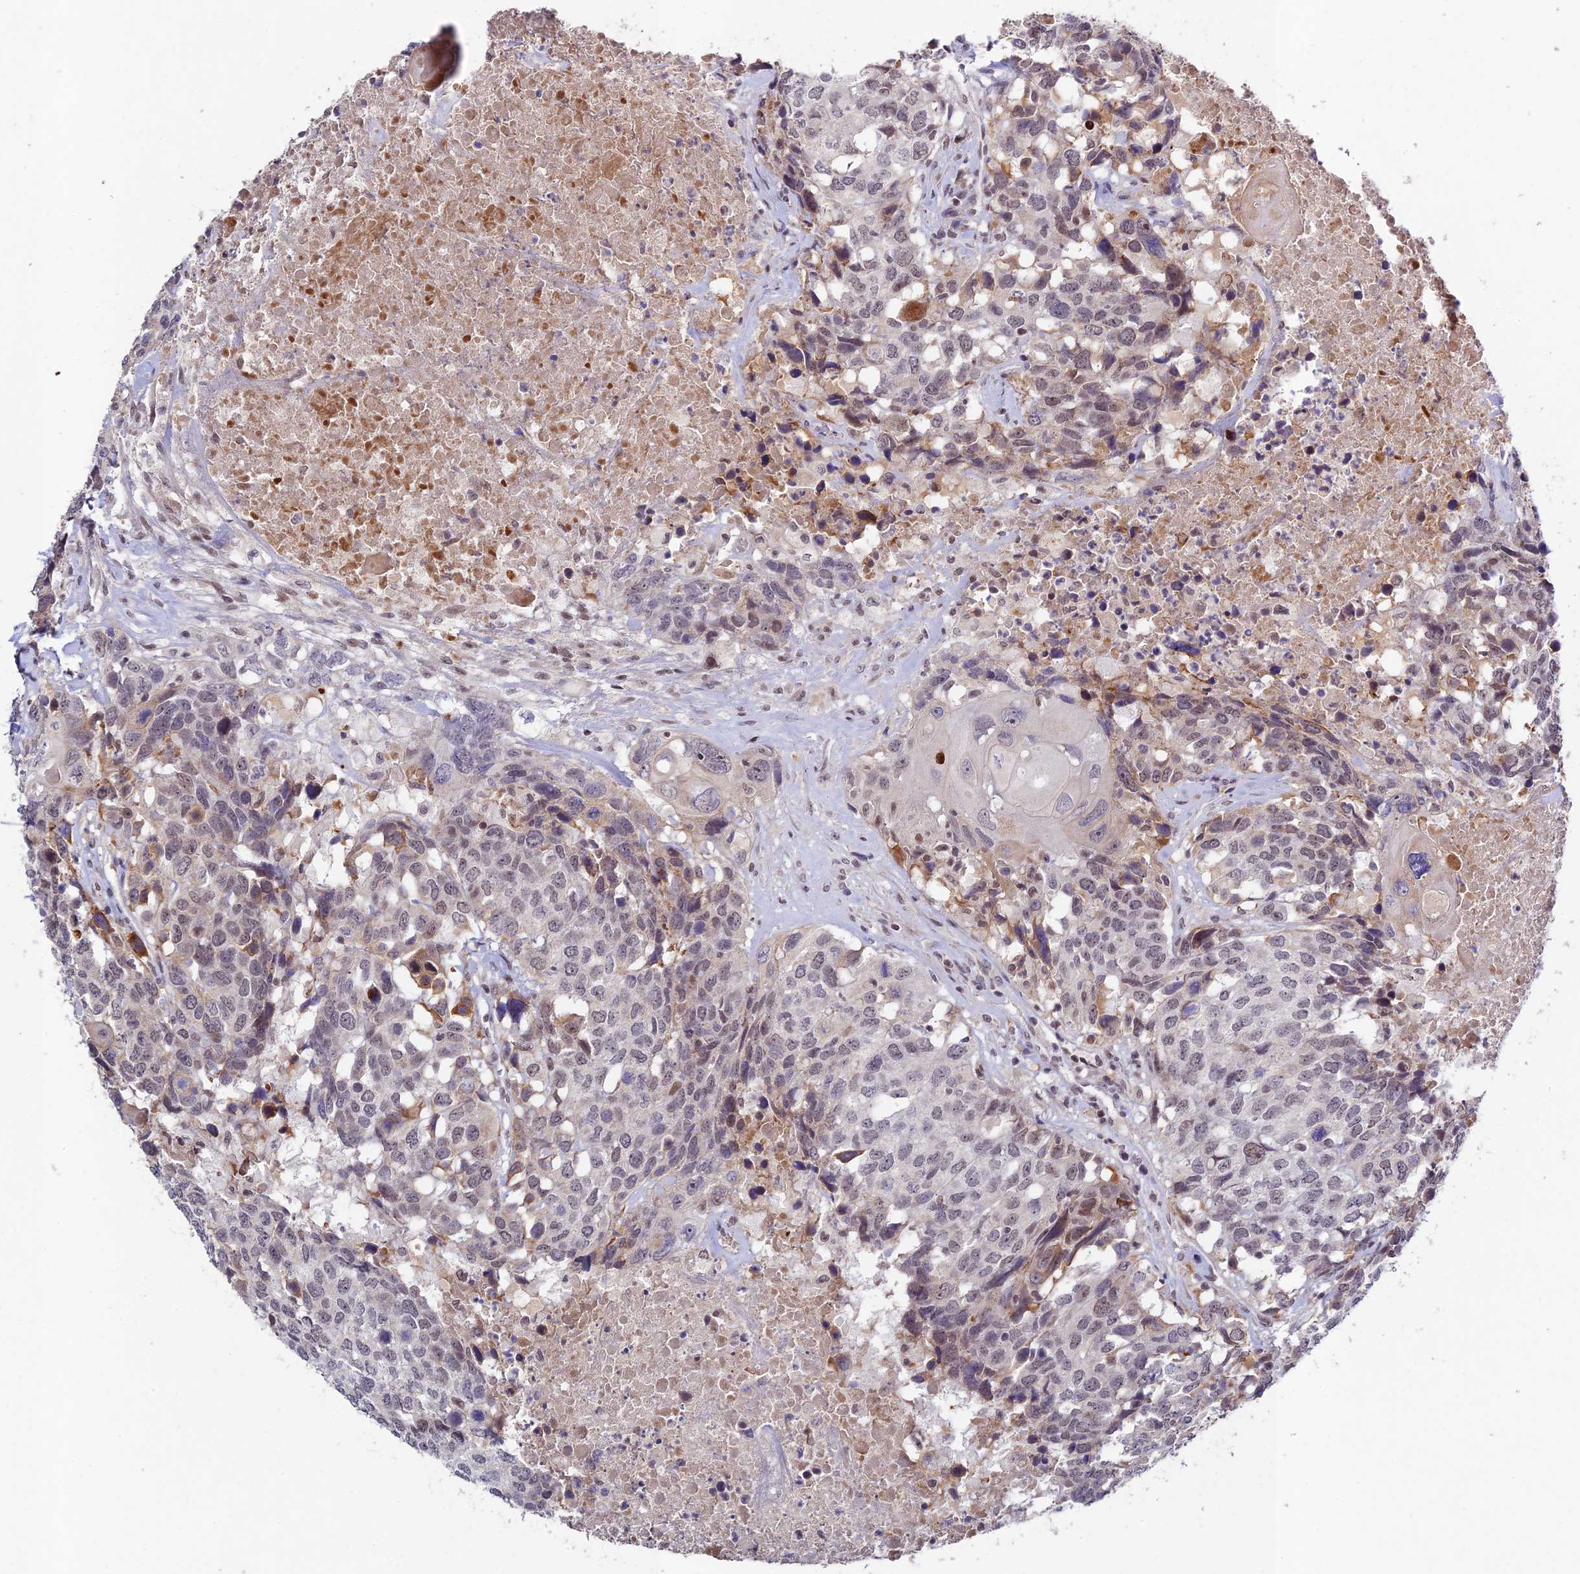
{"staining": {"intensity": "moderate", "quantity": "<25%", "location": "cytoplasmic/membranous"}, "tissue": "head and neck cancer", "cell_type": "Tumor cells", "image_type": "cancer", "snomed": [{"axis": "morphology", "description": "Squamous cell carcinoma, NOS"}, {"axis": "topography", "description": "Head-Neck"}], "caption": "Head and neck cancer (squamous cell carcinoma) stained with immunohistochemistry exhibits moderate cytoplasmic/membranous staining in about <25% of tumor cells.", "gene": "RAVER1", "patient": {"sex": "male", "age": 66}}